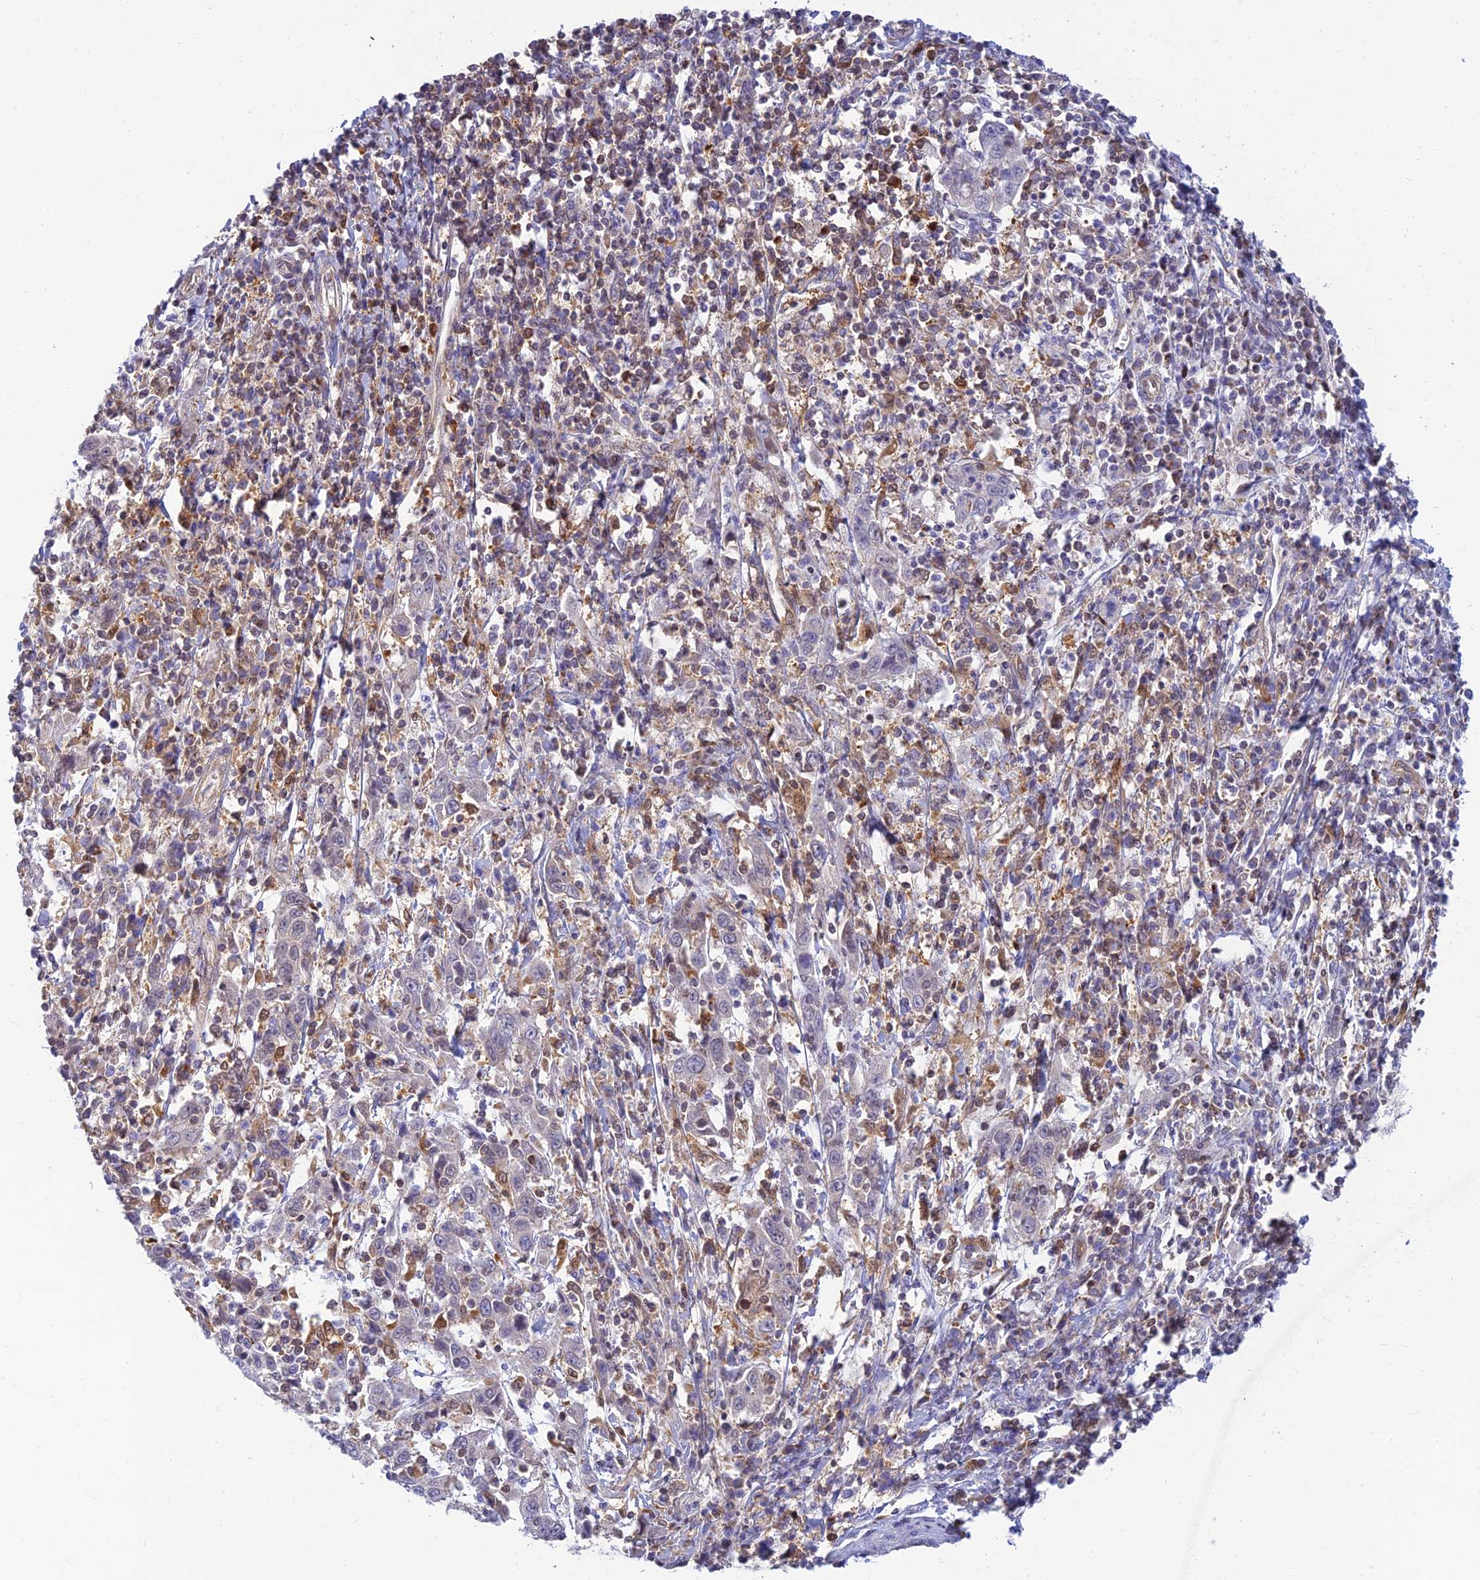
{"staining": {"intensity": "negative", "quantity": "none", "location": "none"}, "tissue": "cervical cancer", "cell_type": "Tumor cells", "image_type": "cancer", "snomed": [{"axis": "morphology", "description": "Squamous cell carcinoma, NOS"}, {"axis": "topography", "description": "Cervix"}], "caption": "Immunohistochemistry (IHC) of cervical squamous cell carcinoma reveals no staining in tumor cells.", "gene": "LYSMD2", "patient": {"sex": "female", "age": 46}}